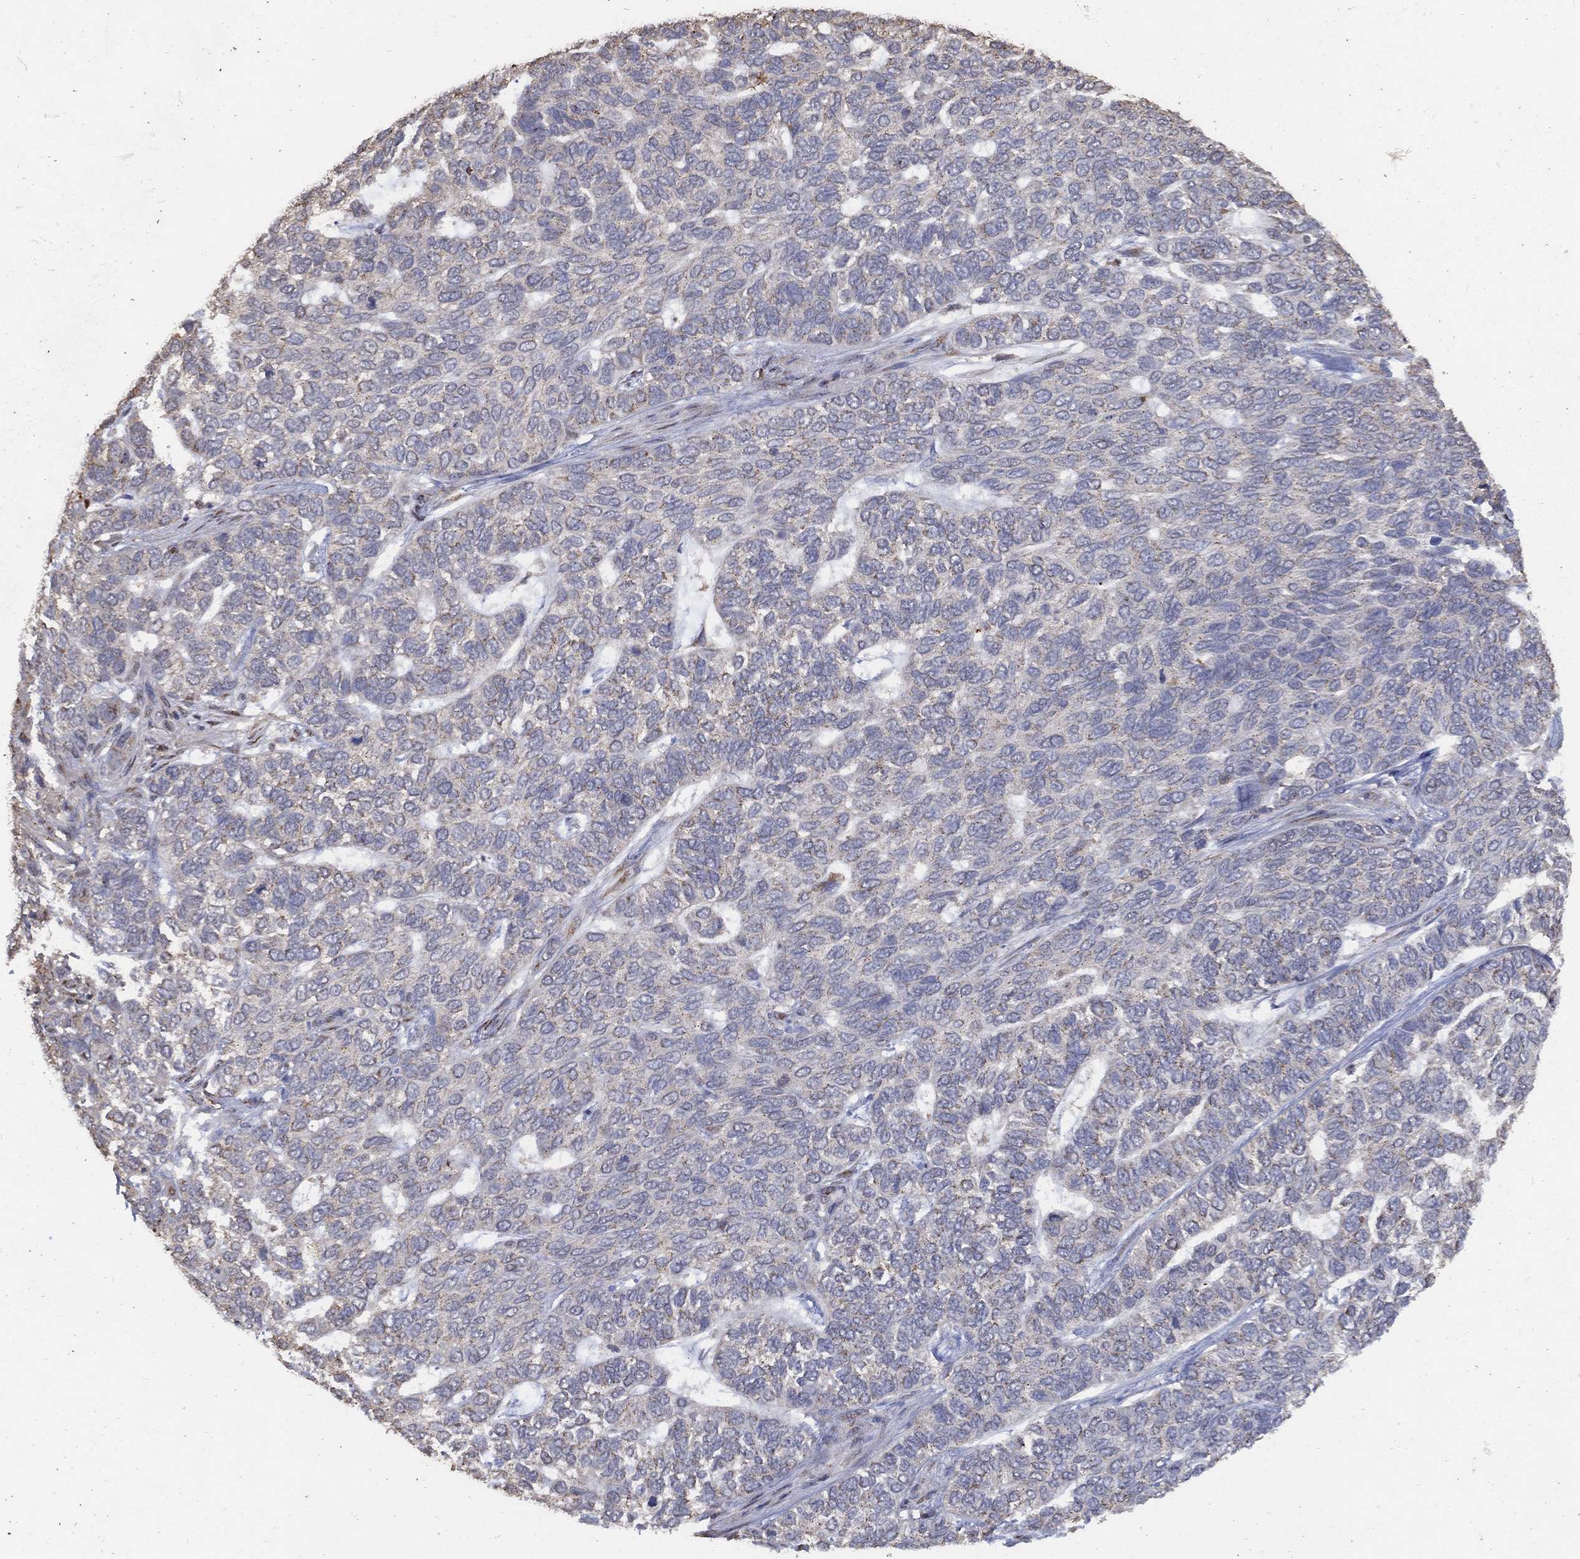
{"staining": {"intensity": "weak", "quantity": "25%-75%", "location": "cytoplasmic/membranous"}, "tissue": "skin cancer", "cell_type": "Tumor cells", "image_type": "cancer", "snomed": [{"axis": "morphology", "description": "Basal cell carcinoma"}, {"axis": "topography", "description": "Skin"}], "caption": "Human basal cell carcinoma (skin) stained with a brown dye exhibits weak cytoplasmic/membranous positive staining in approximately 25%-75% of tumor cells.", "gene": "GPR183", "patient": {"sex": "female", "age": 65}}